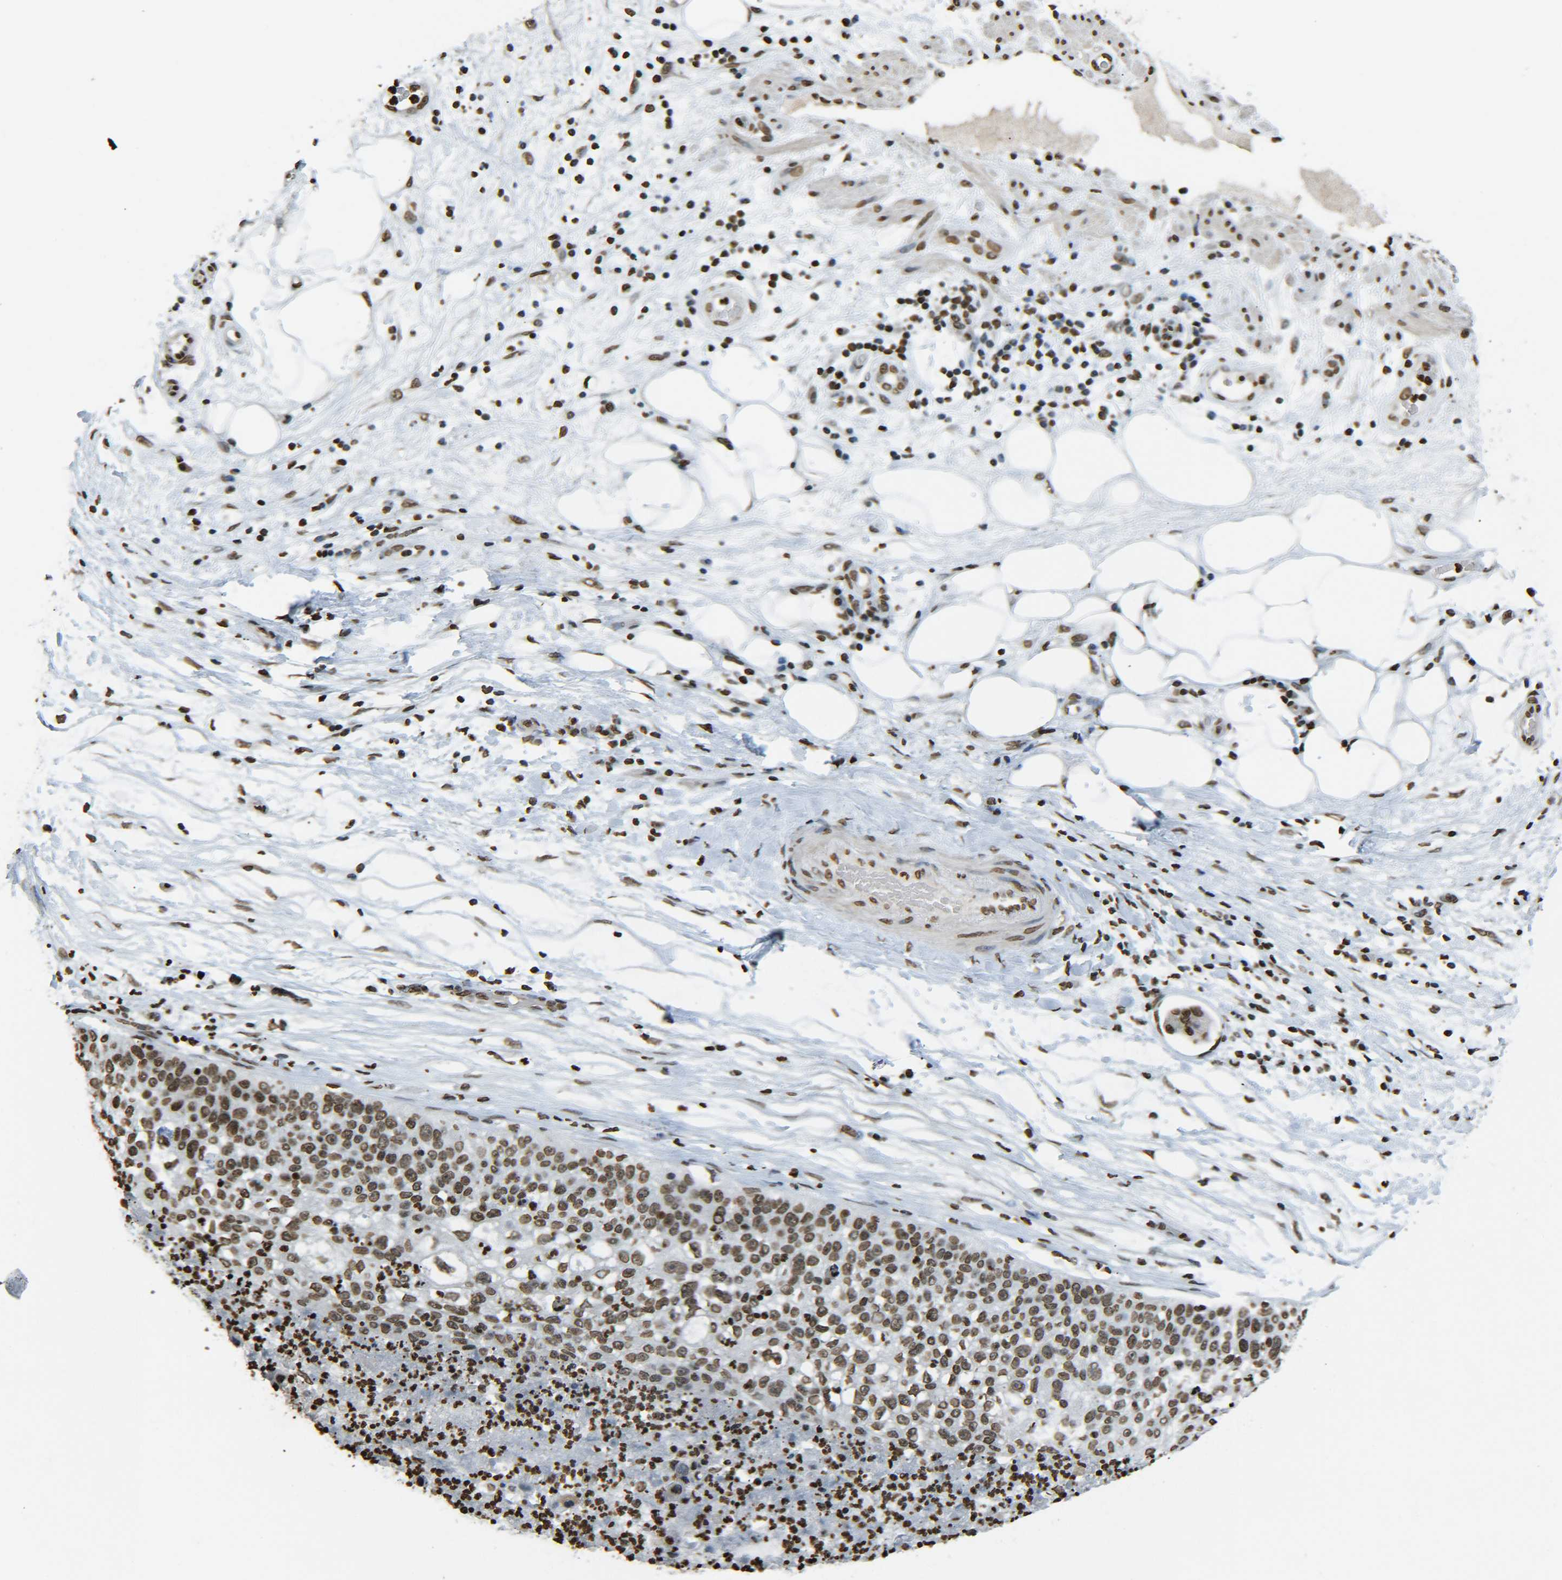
{"staining": {"intensity": "moderate", "quantity": ">75%", "location": "nuclear"}, "tissue": "lung cancer", "cell_type": "Tumor cells", "image_type": "cancer", "snomed": [{"axis": "morphology", "description": "Inflammation, NOS"}, {"axis": "morphology", "description": "Squamous cell carcinoma, NOS"}, {"axis": "topography", "description": "Lymph node"}, {"axis": "topography", "description": "Soft tissue"}, {"axis": "topography", "description": "Lung"}], "caption": "Protein staining of lung squamous cell carcinoma tissue shows moderate nuclear positivity in approximately >75% of tumor cells.", "gene": "H4C16", "patient": {"sex": "male", "age": 66}}